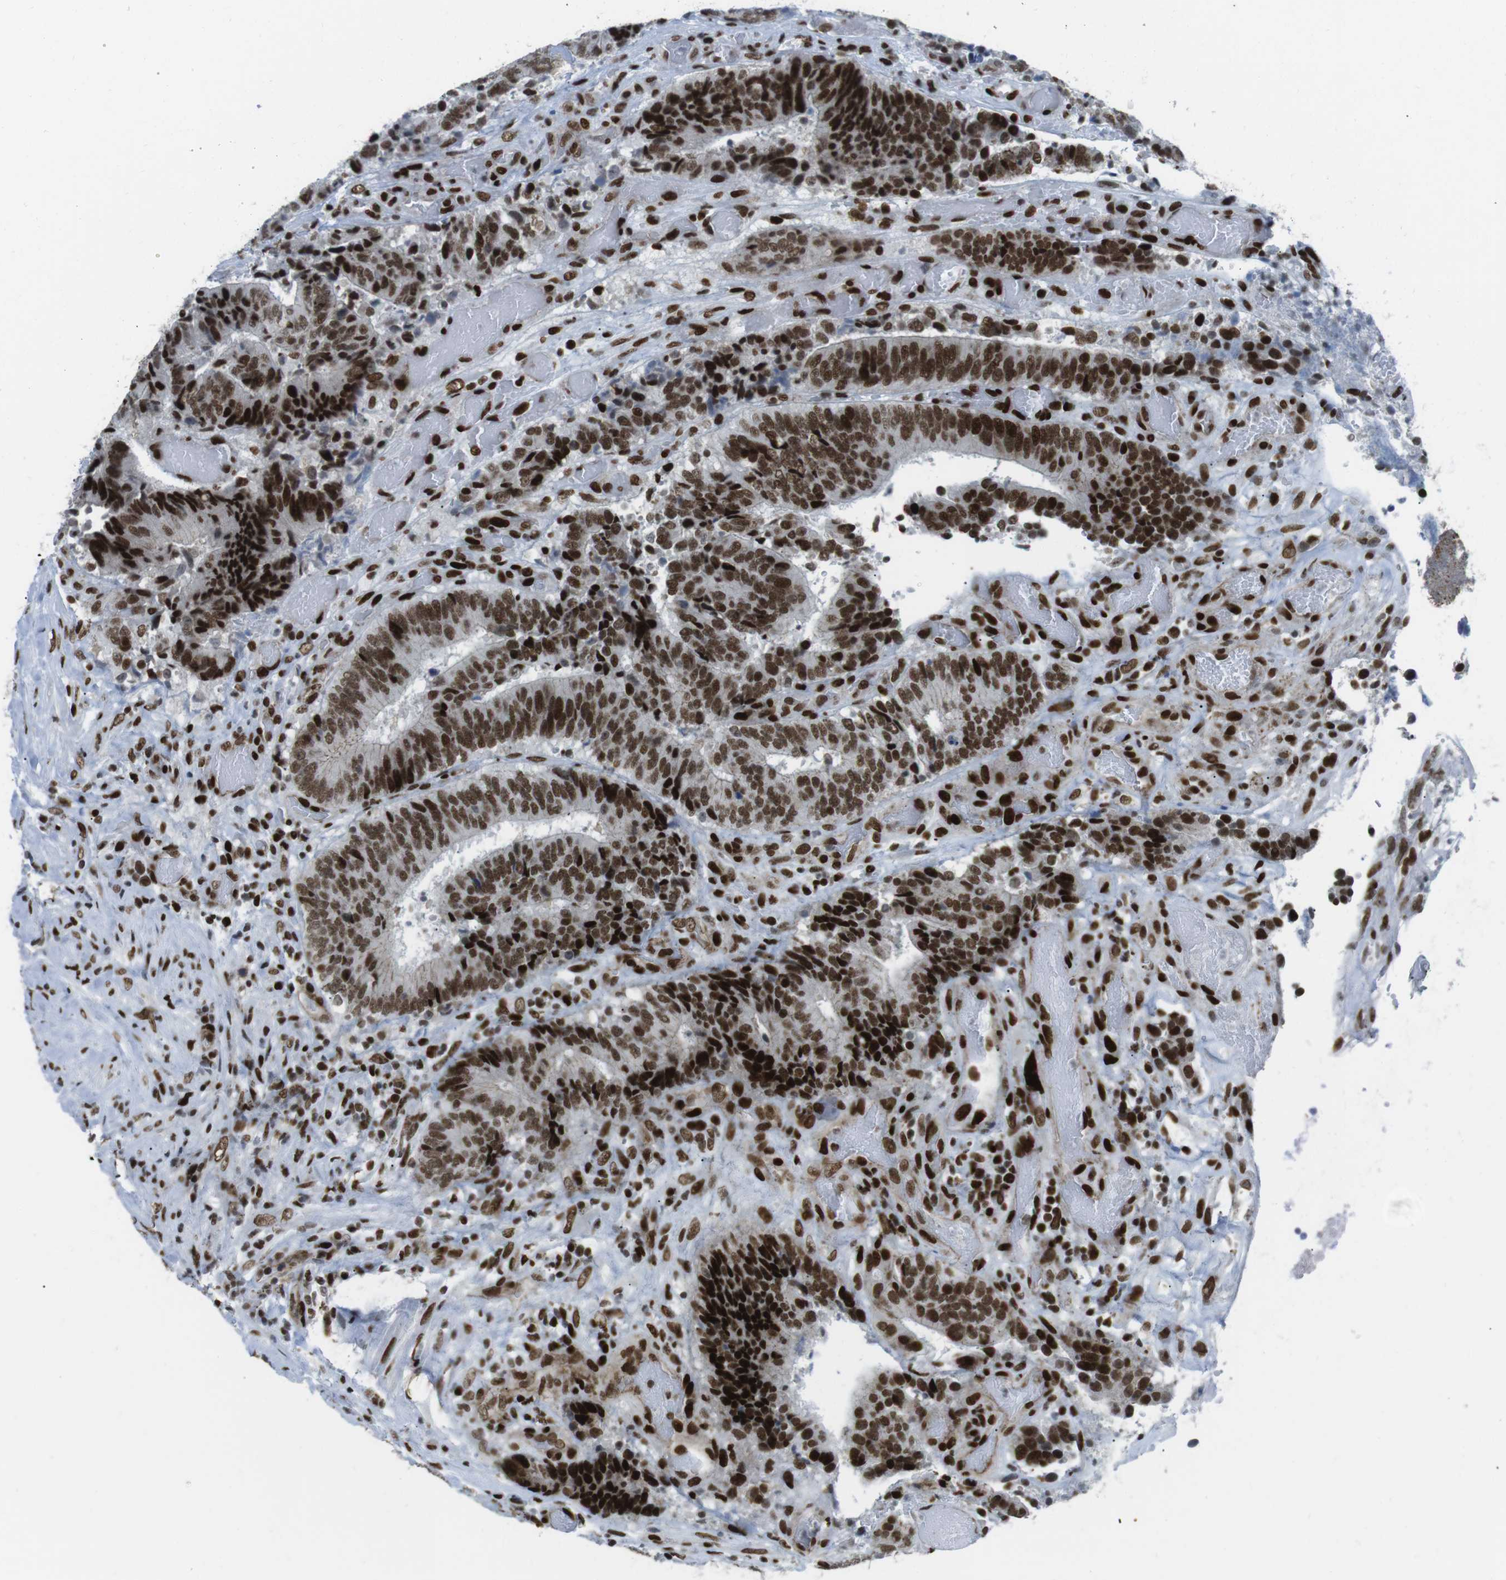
{"staining": {"intensity": "strong", "quantity": ">75%", "location": "nuclear"}, "tissue": "colorectal cancer", "cell_type": "Tumor cells", "image_type": "cancer", "snomed": [{"axis": "morphology", "description": "Adenocarcinoma, NOS"}, {"axis": "topography", "description": "Rectum"}], "caption": "Immunohistochemical staining of colorectal cancer (adenocarcinoma) shows high levels of strong nuclear protein expression in approximately >75% of tumor cells.", "gene": "ARID1A", "patient": {"sex": "male", "age": 72}}